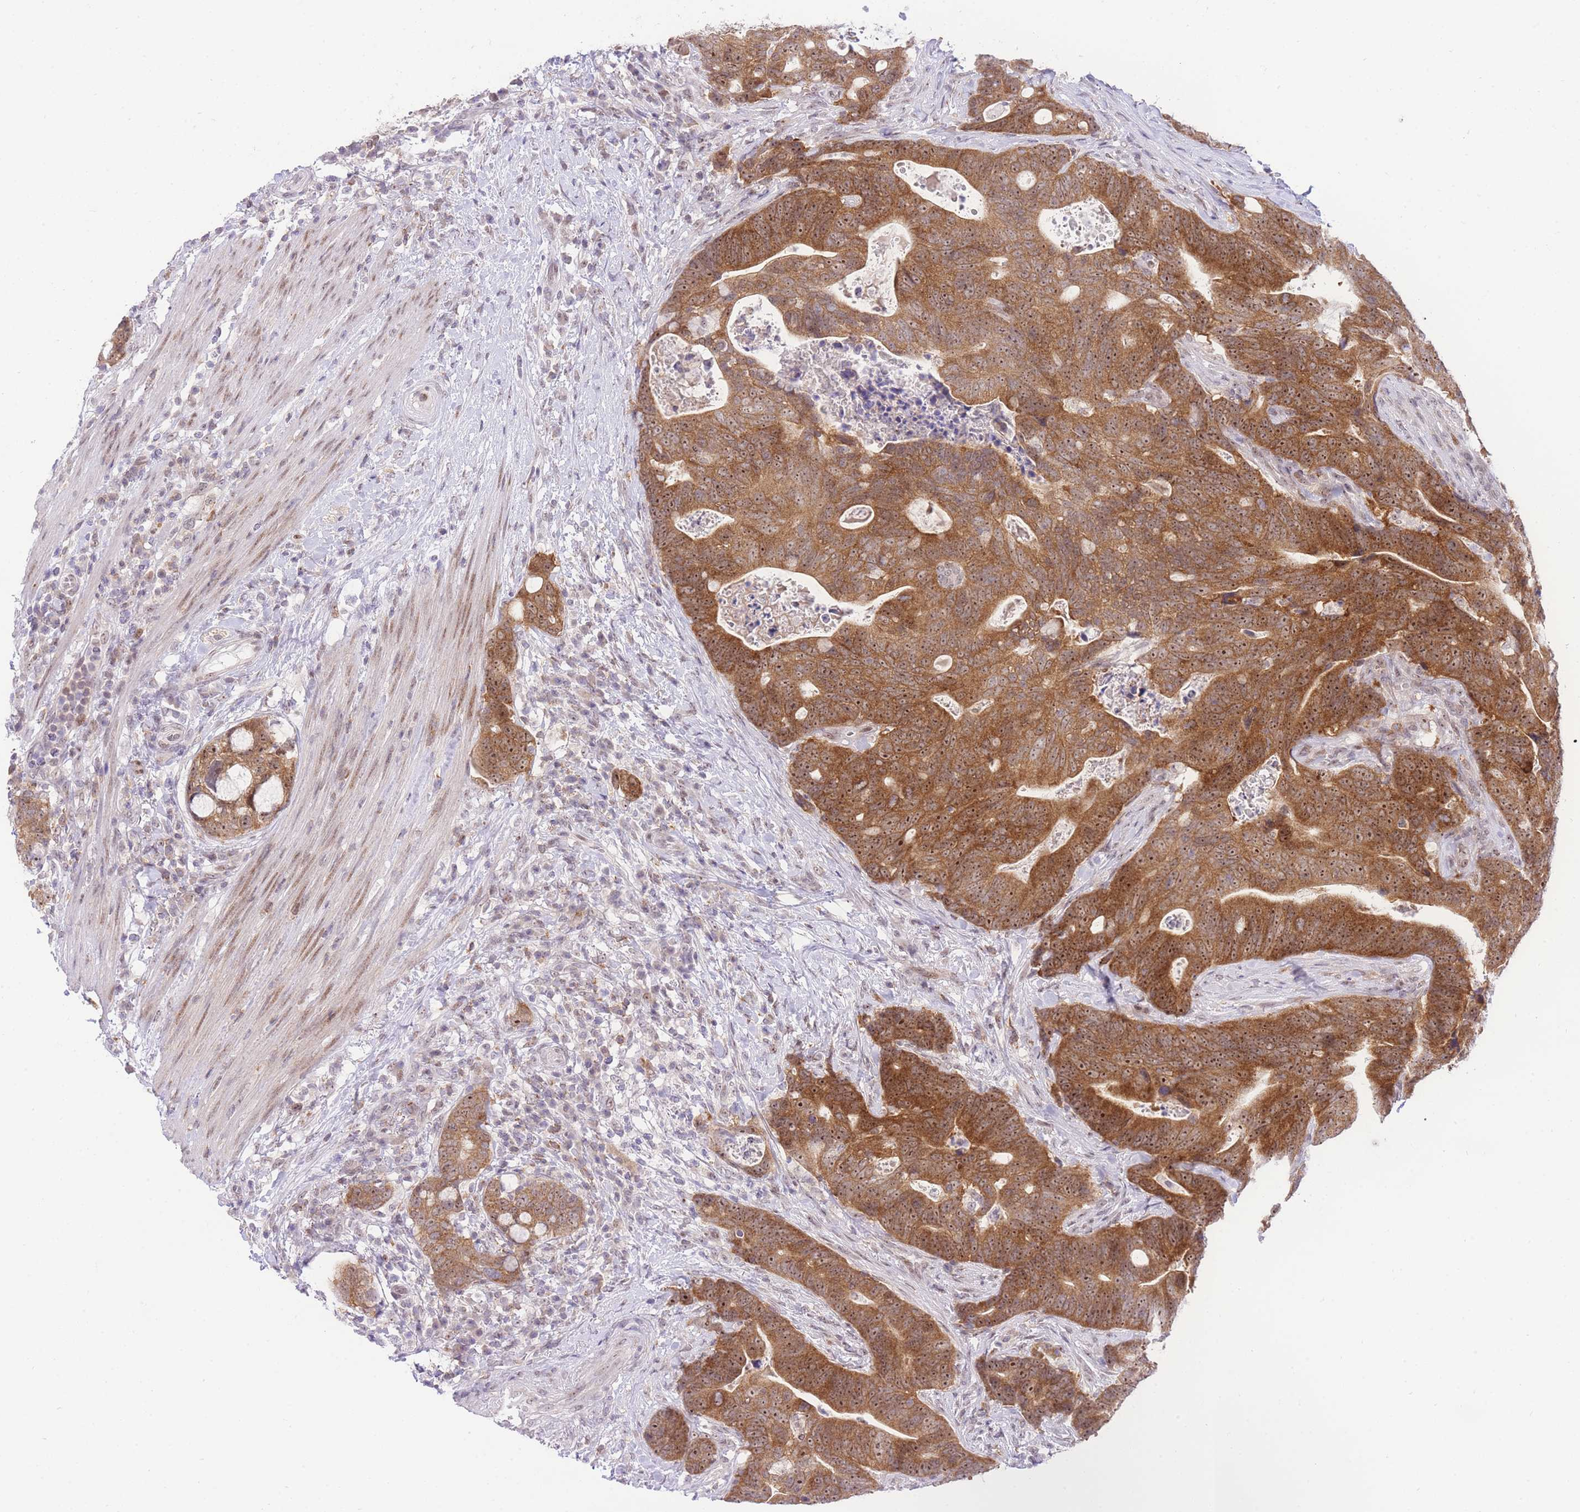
{"staining": {"intensity": "moderate", "quantity": ">75%", "location": "cytoplasmic/membranous,nuclear"}, "tissue": "colorectal cancer", "cell_type": "Tumor cells", "image_type": "cancer", "snomed": [{"axis": "morphology", "description": "Adenocarcinoma, NOS"}, {"axis": "topography", "description": "Colon"}], "caption": "Colorectal cancer tissue displays moderate cytoplasmic/membranous and nuclear positivity in about >75% of tumor cells", "gene": "STK39", "patient": {"sex": "female", "age": 82}}